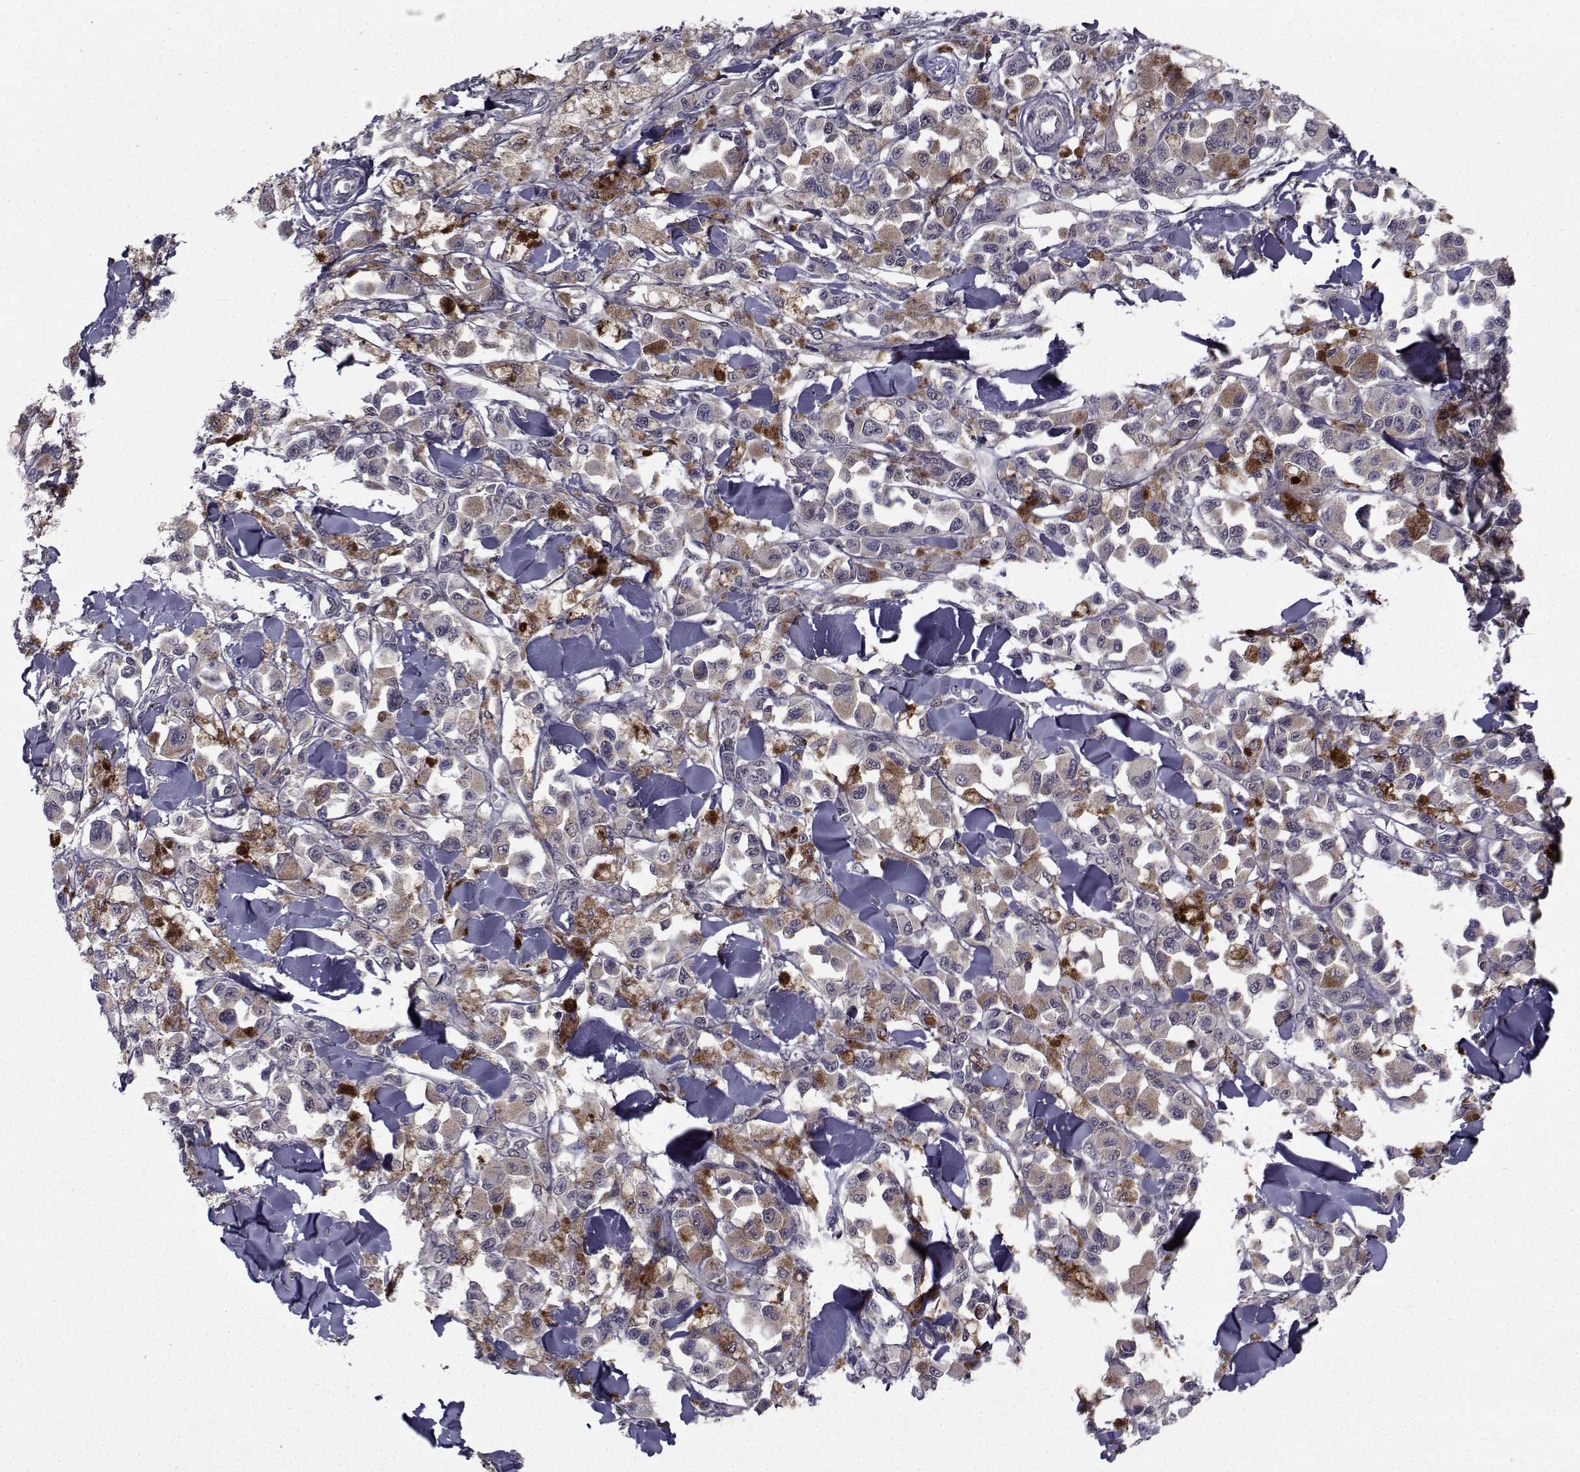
{"staining": {"intensity": "weak", "quantity": "<25%", "location": "cytoplasmic/membranous"}, "tissue": "melanoma", "cell_type": "Tumor cells", "image_type": "cancer", "snomed": [{"axis": "morphology", "description": "Malignant melanoma, NOS"}, {"axis": "topography", "description": "Skin"}], "caption": "Human melanoma stained for a protein using IHC shows no expression in tumor cells.", "gene": "CYP2S1", "patient": {"sex": "female", "age": 58}}